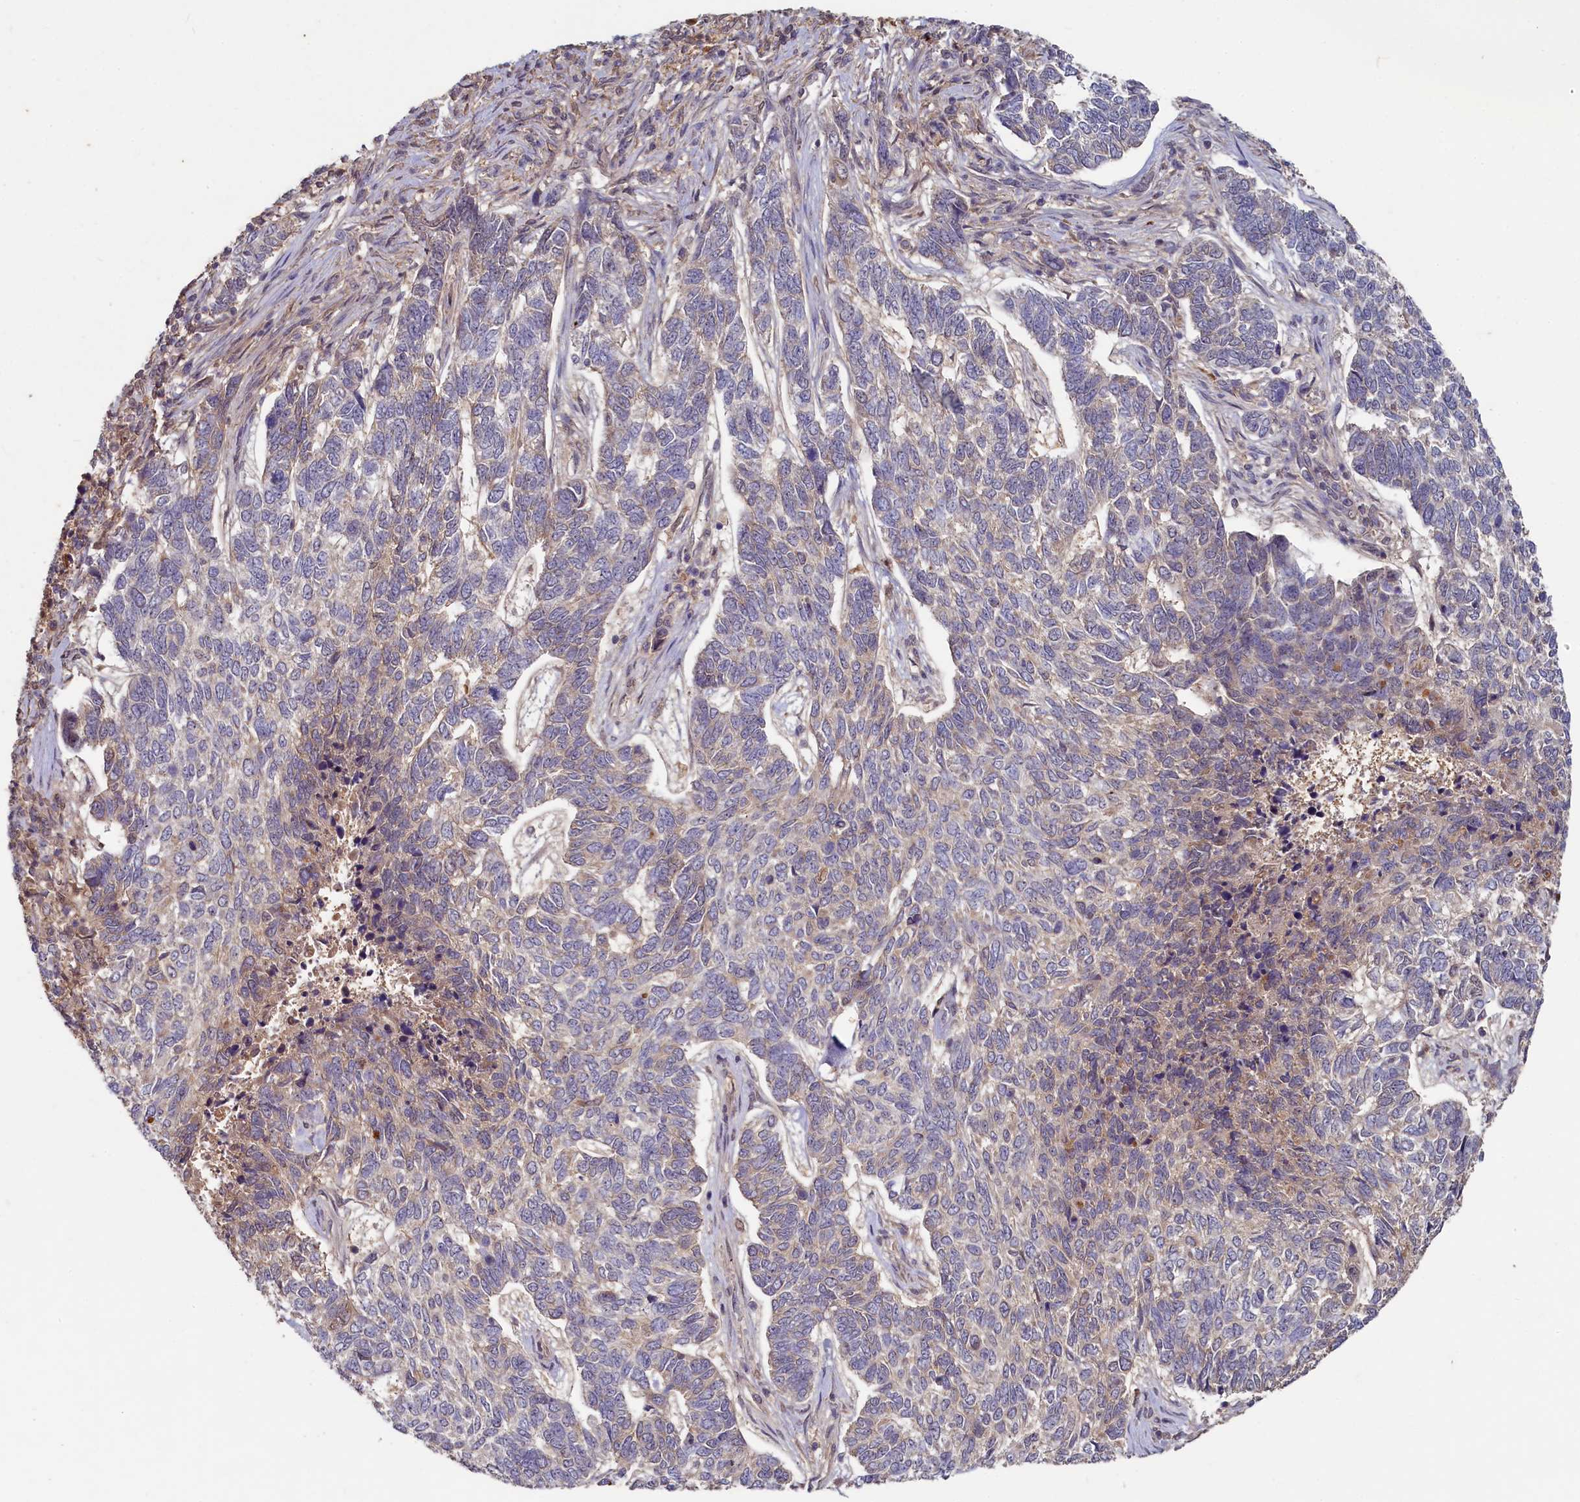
{"staining": {"intensity": "weak", "quantity": "<25%", "location": "cytoplasmic/membranous"}, "tissue": "skin cancer", "cell_type": "Tumor cells", "image_type": "cancer", "snomed": [{"axis": "morphology", "description": "Basal cell carcinoma"}, {"axis": "topography", "description": "Skin"}], "caption": "This is an immunohistochemistry photomicrograph of skin basal cell carcinoma. There is no staining in tumor cells.", "gene": "HERC3", "patient": {"sex": "female", "age": 65}}